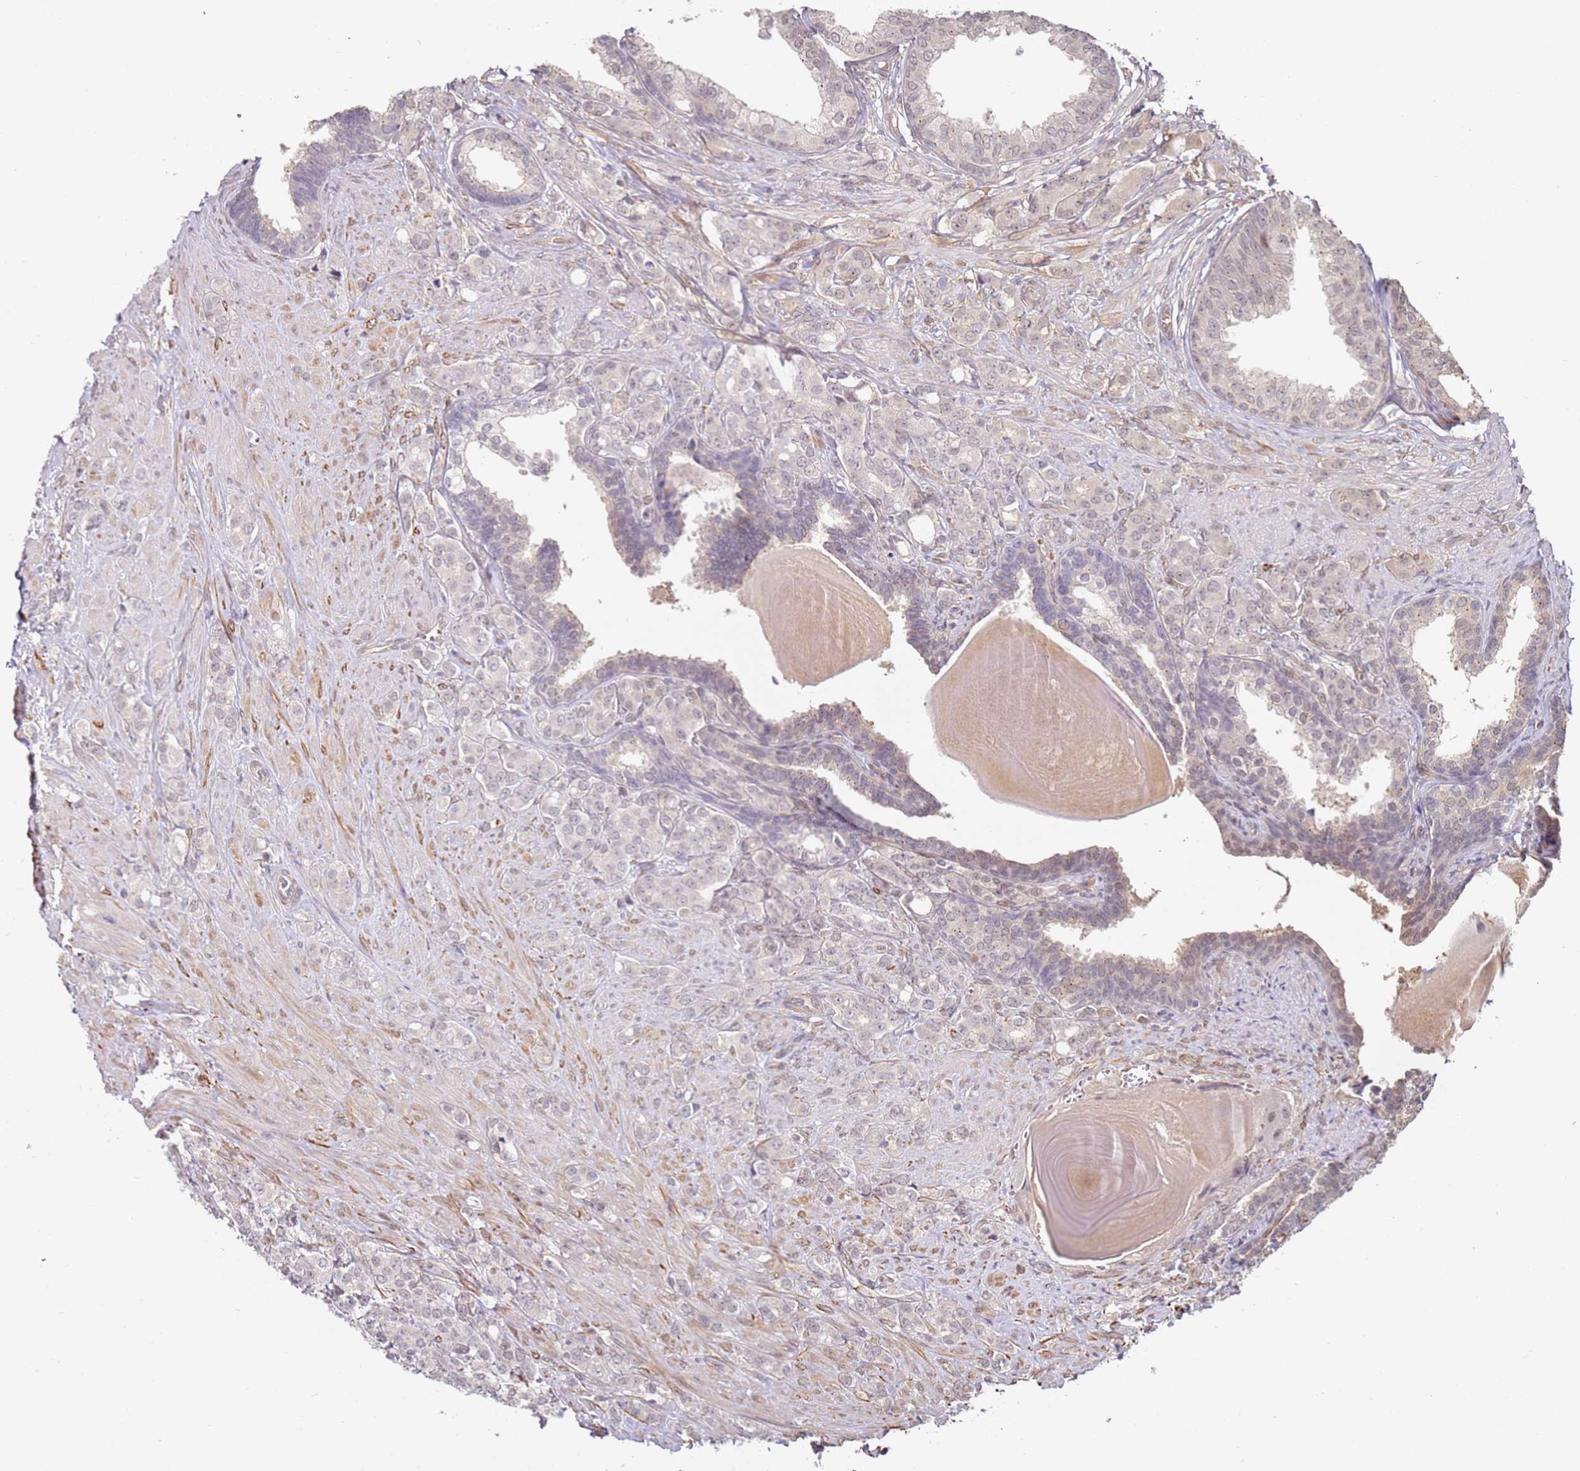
{"staining": {"intensity": "negative", "quantity": "none", "location": "none"}, "tissue": "prostate cancer", "cell_type": "Tumor cells", "image_type": "cancer", "snomed": [{"axis": "morphology", "description": "Adenocarcinoma, High grade"}, {"axis": "topography", "description": "Prostate"}], "caption": "Immunohistochemistry (IHC) photomicrograph of neoplastic tissue: adenocarcinoma (high-grade) (prostate) stained with DAB reveals no significant protein expression in tumor cells.", "gene": "WDR93", "patient": {"sex": "male", "age": 62}}